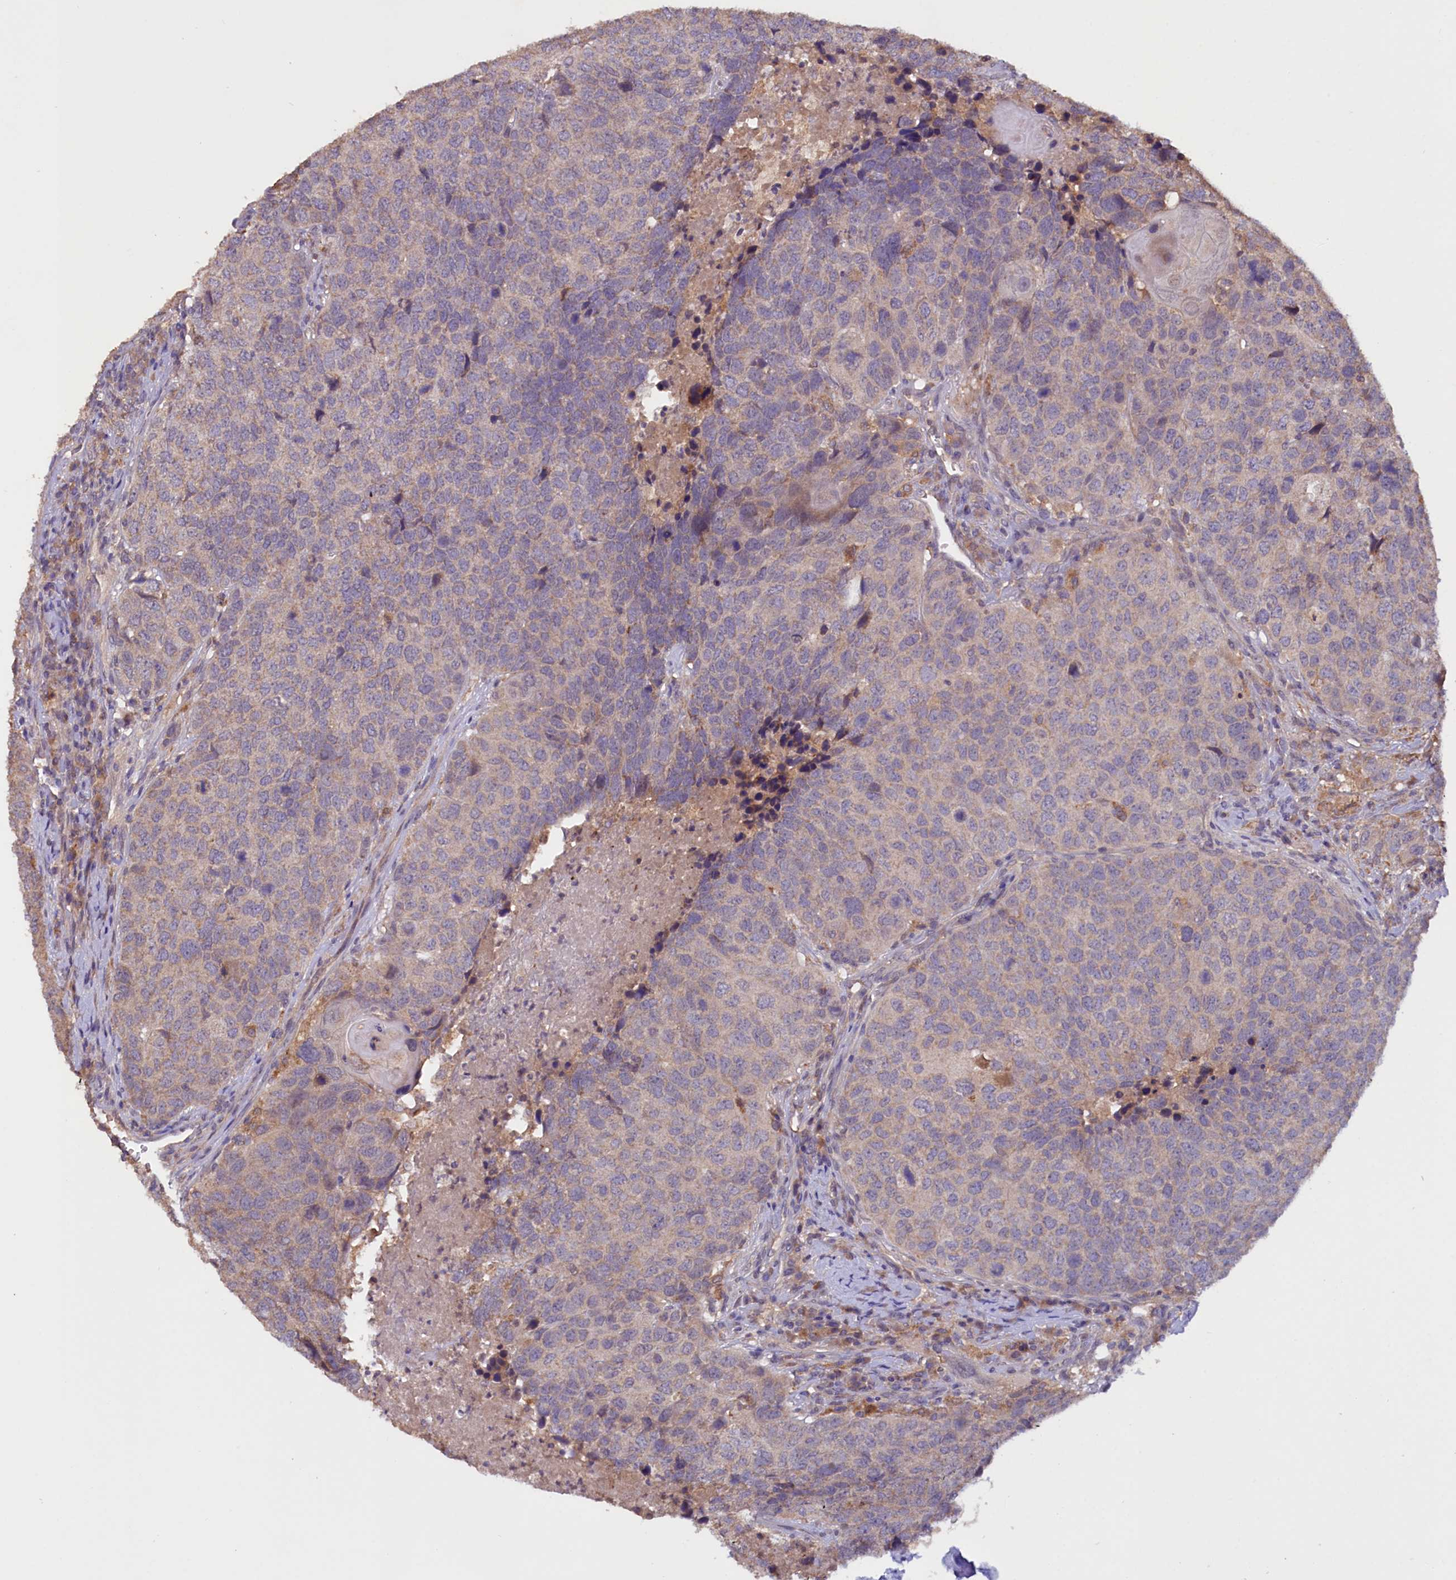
{"staining": {"intensity": "weak", "quantity": "<25%", "location": "cytoplasmic/membranous"}, "tissue": "head and neck cancer", "cell_type": "Tumor cells", "image_type": "cancer", "snomed": [{"axis": "morphology", "description": "Squamous cell carcinoma, NOS"}, {"axis": "topography", "description": "Head-Neck"}], "caption": "An immunohistochemistry (IHC) photomicrograph of head and neck squamous cell carcinoma is shown. There is no staining in tumor cells of head and neck squamous cell carcinoma.", "gene": "ETFBKMT", "patient": {"sex": "male", "age": 66}}